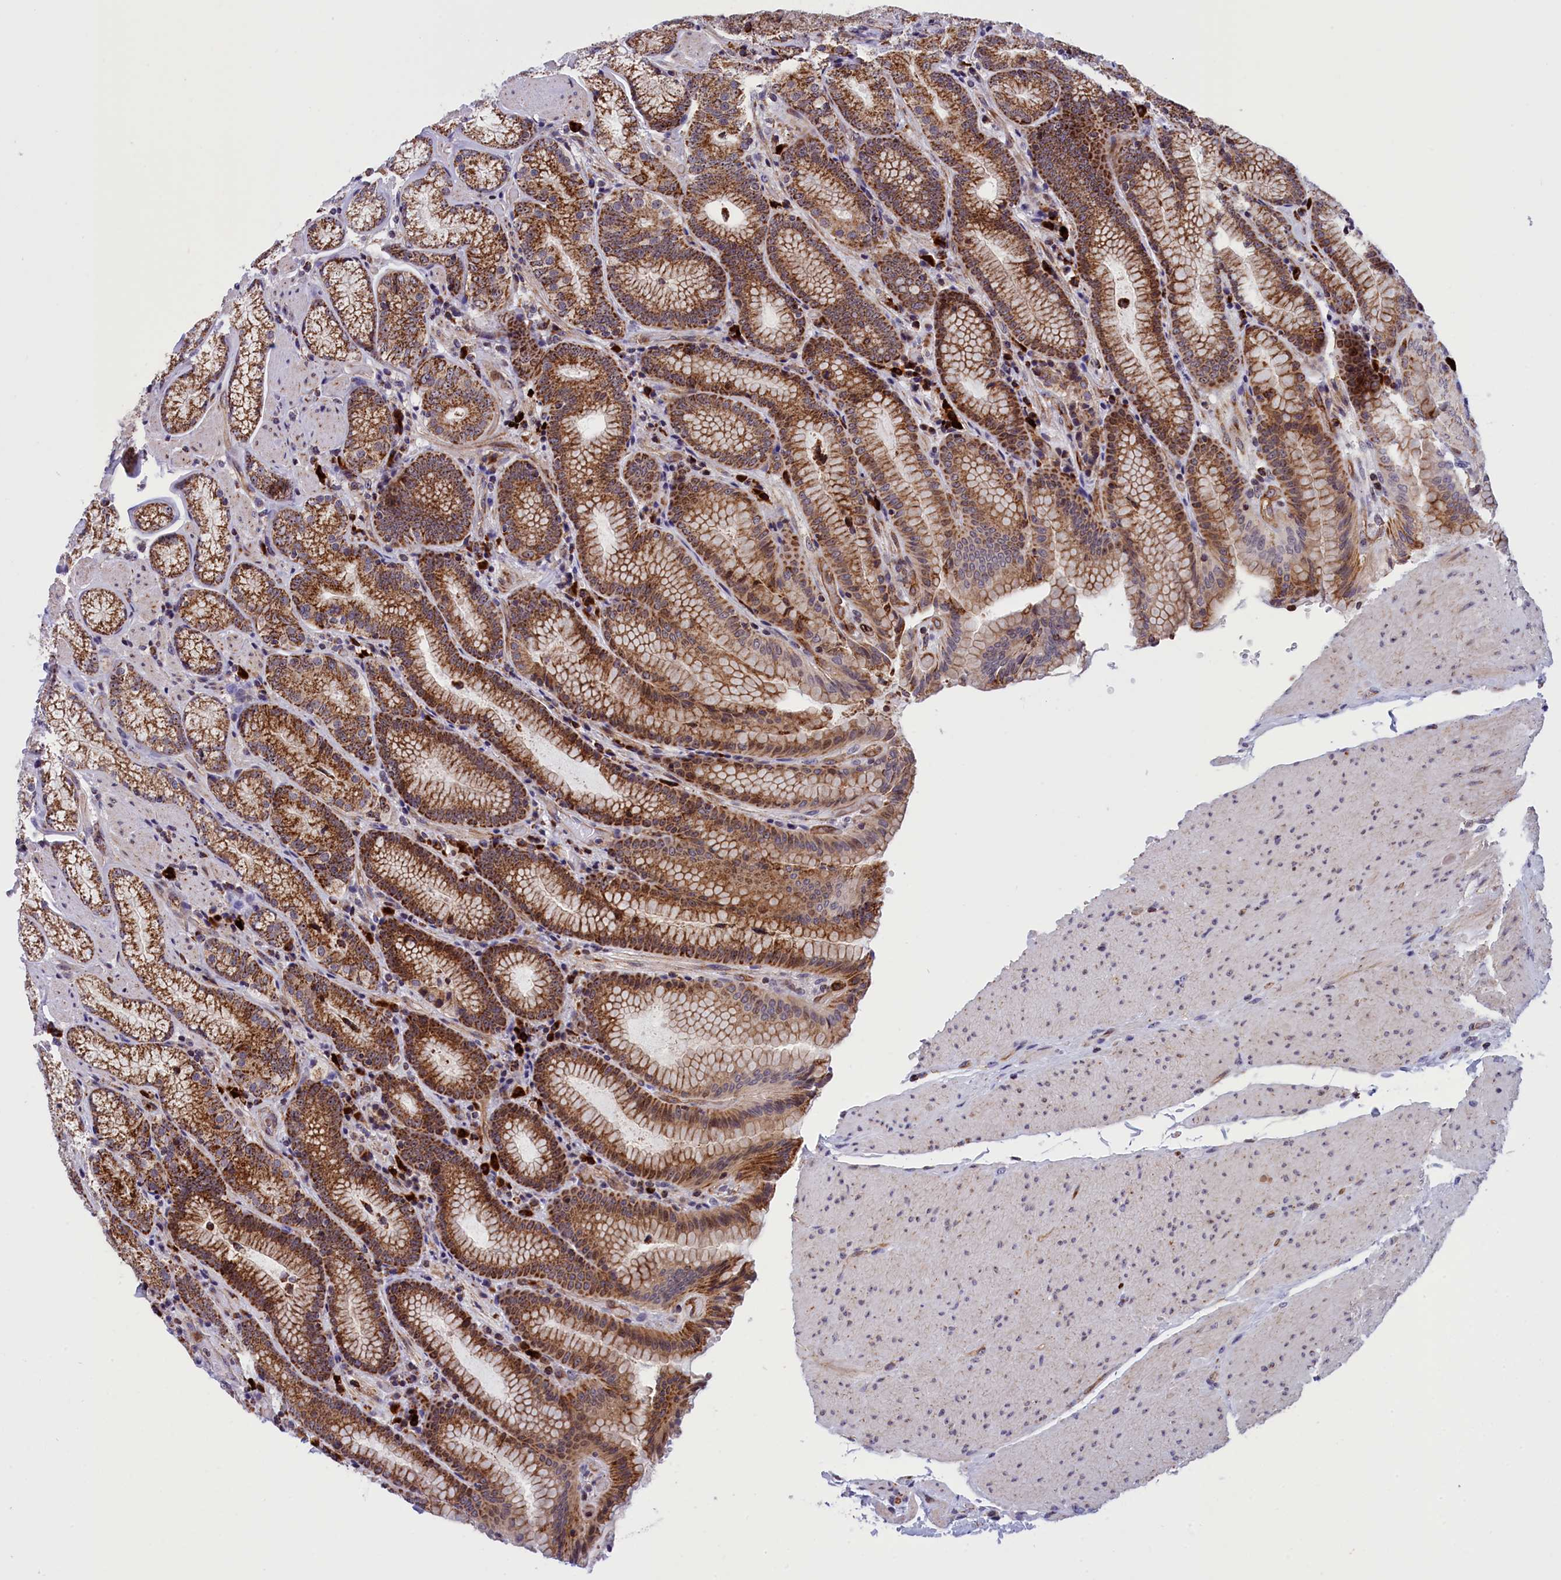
{"staining": {"intensity": "strong", "quantity": ">75%", "location": "cytoplasmic/membranous"}, "tissue": "stomach", "cell_type": "Glandular cells", "image_type": "normal", "snomed": [{"axis": "morphology", "description": "Normal tissue, NOS"}, {"axis": "topography", "description": "Stomach, upper"}, {"axis": "topography", "description": "Stomach, lower"}], "caption": "This is an image of IHC staining of unremarkable stomach, which shows strong expression in the cytoplasmic/membranous of glandular cells.", "gene": "MPND", "patient": {"sex": "female", "age": 76}}